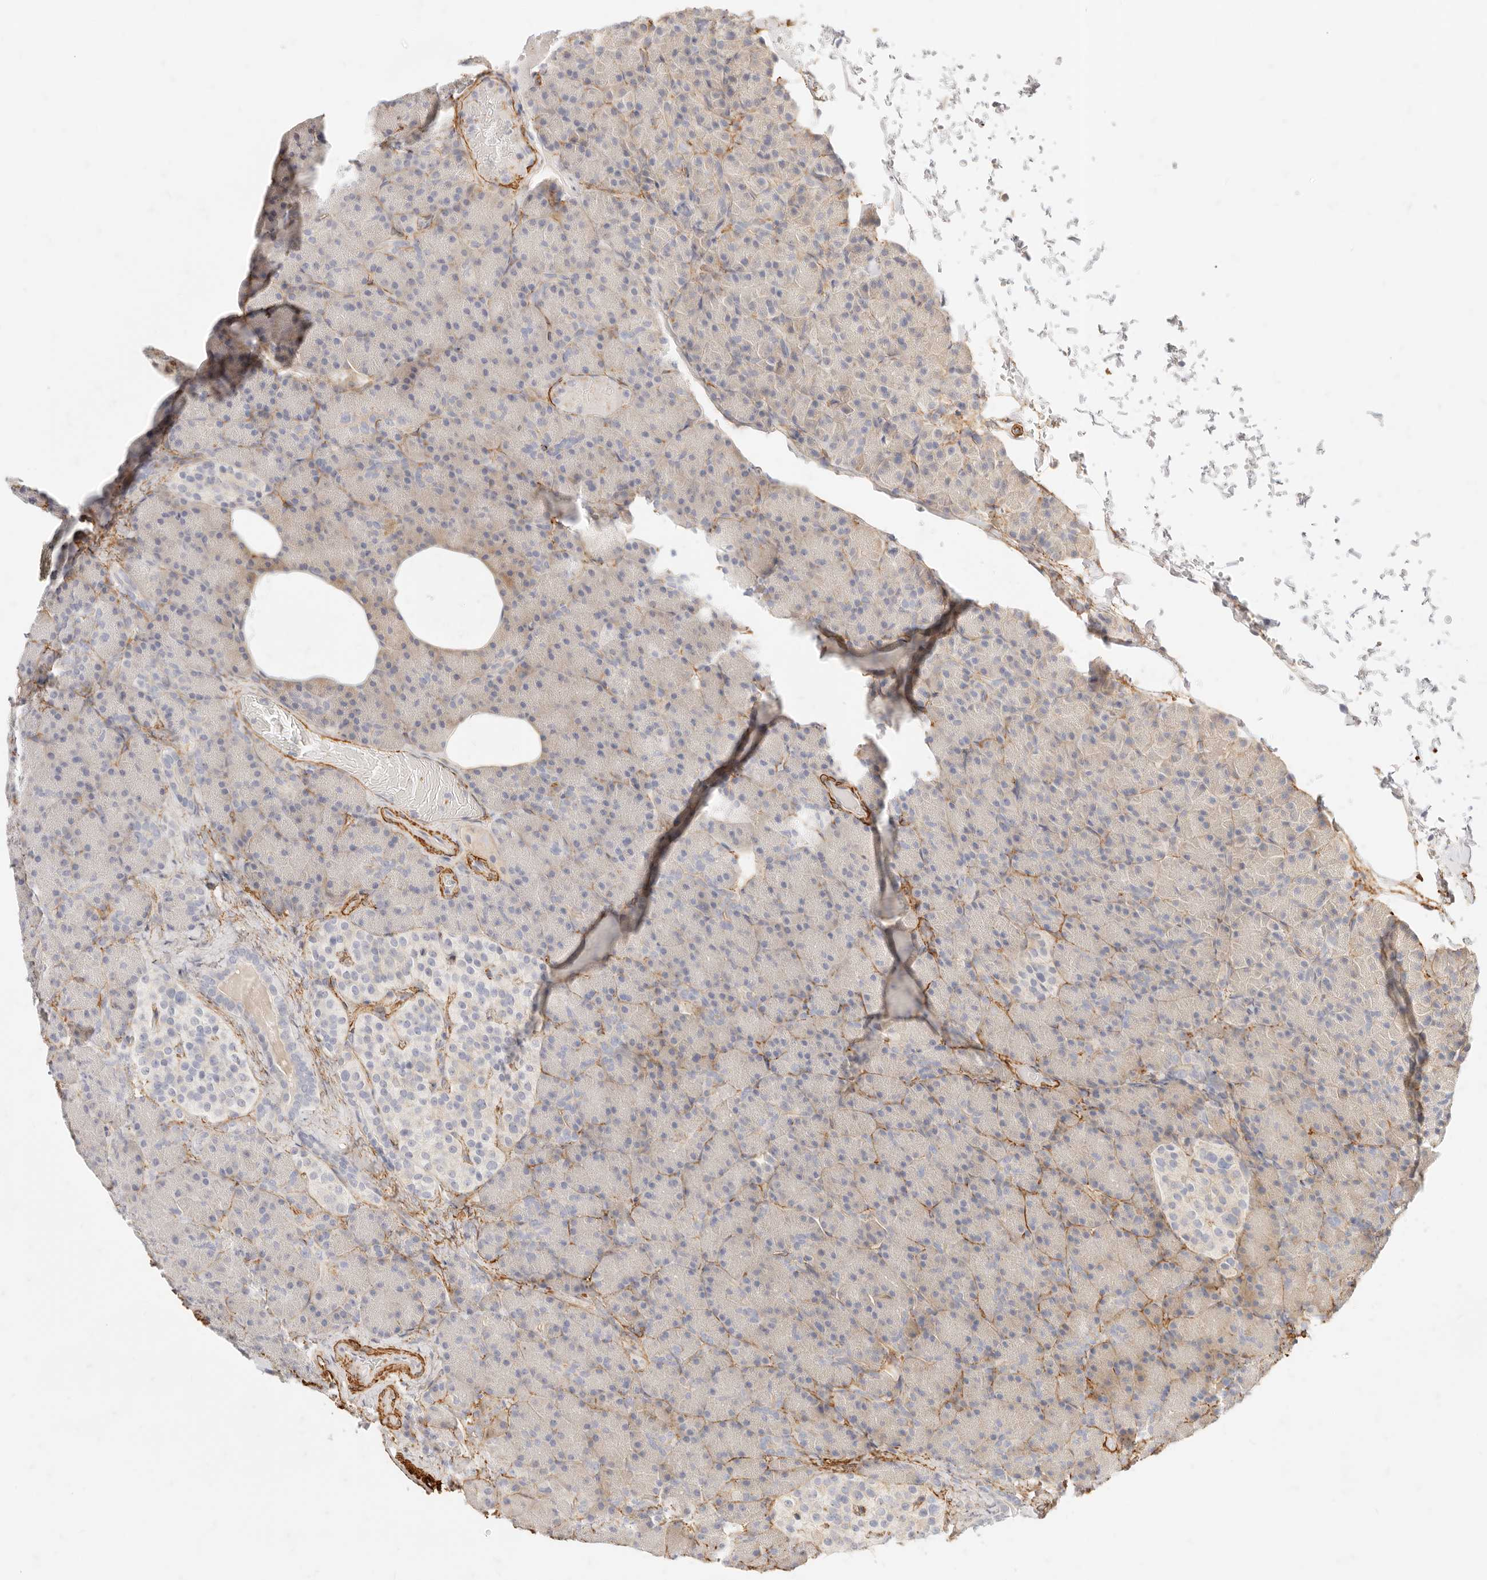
{"staining": {"intensity": "moderate", "quantity": "<25%", "location": "cytoplasmic/membranous"}, "tissue": "pancreas", "cell_type": "Exocrine glandular cells", "image_type": "normal", "snomed": [{"axis": "morphology", "description": "Normal tissue, NOS"}, {"axis": "topography", "description": "Pancreas"}], "caption": "Exocrine glandular cells demonstrate low levels of moderate cytoplasmic/membranous expression in approximately <25% of cells in unremarkable pancreas.", "gene": "TMTC2", "patient": {"sex": "female", "age": 43}}